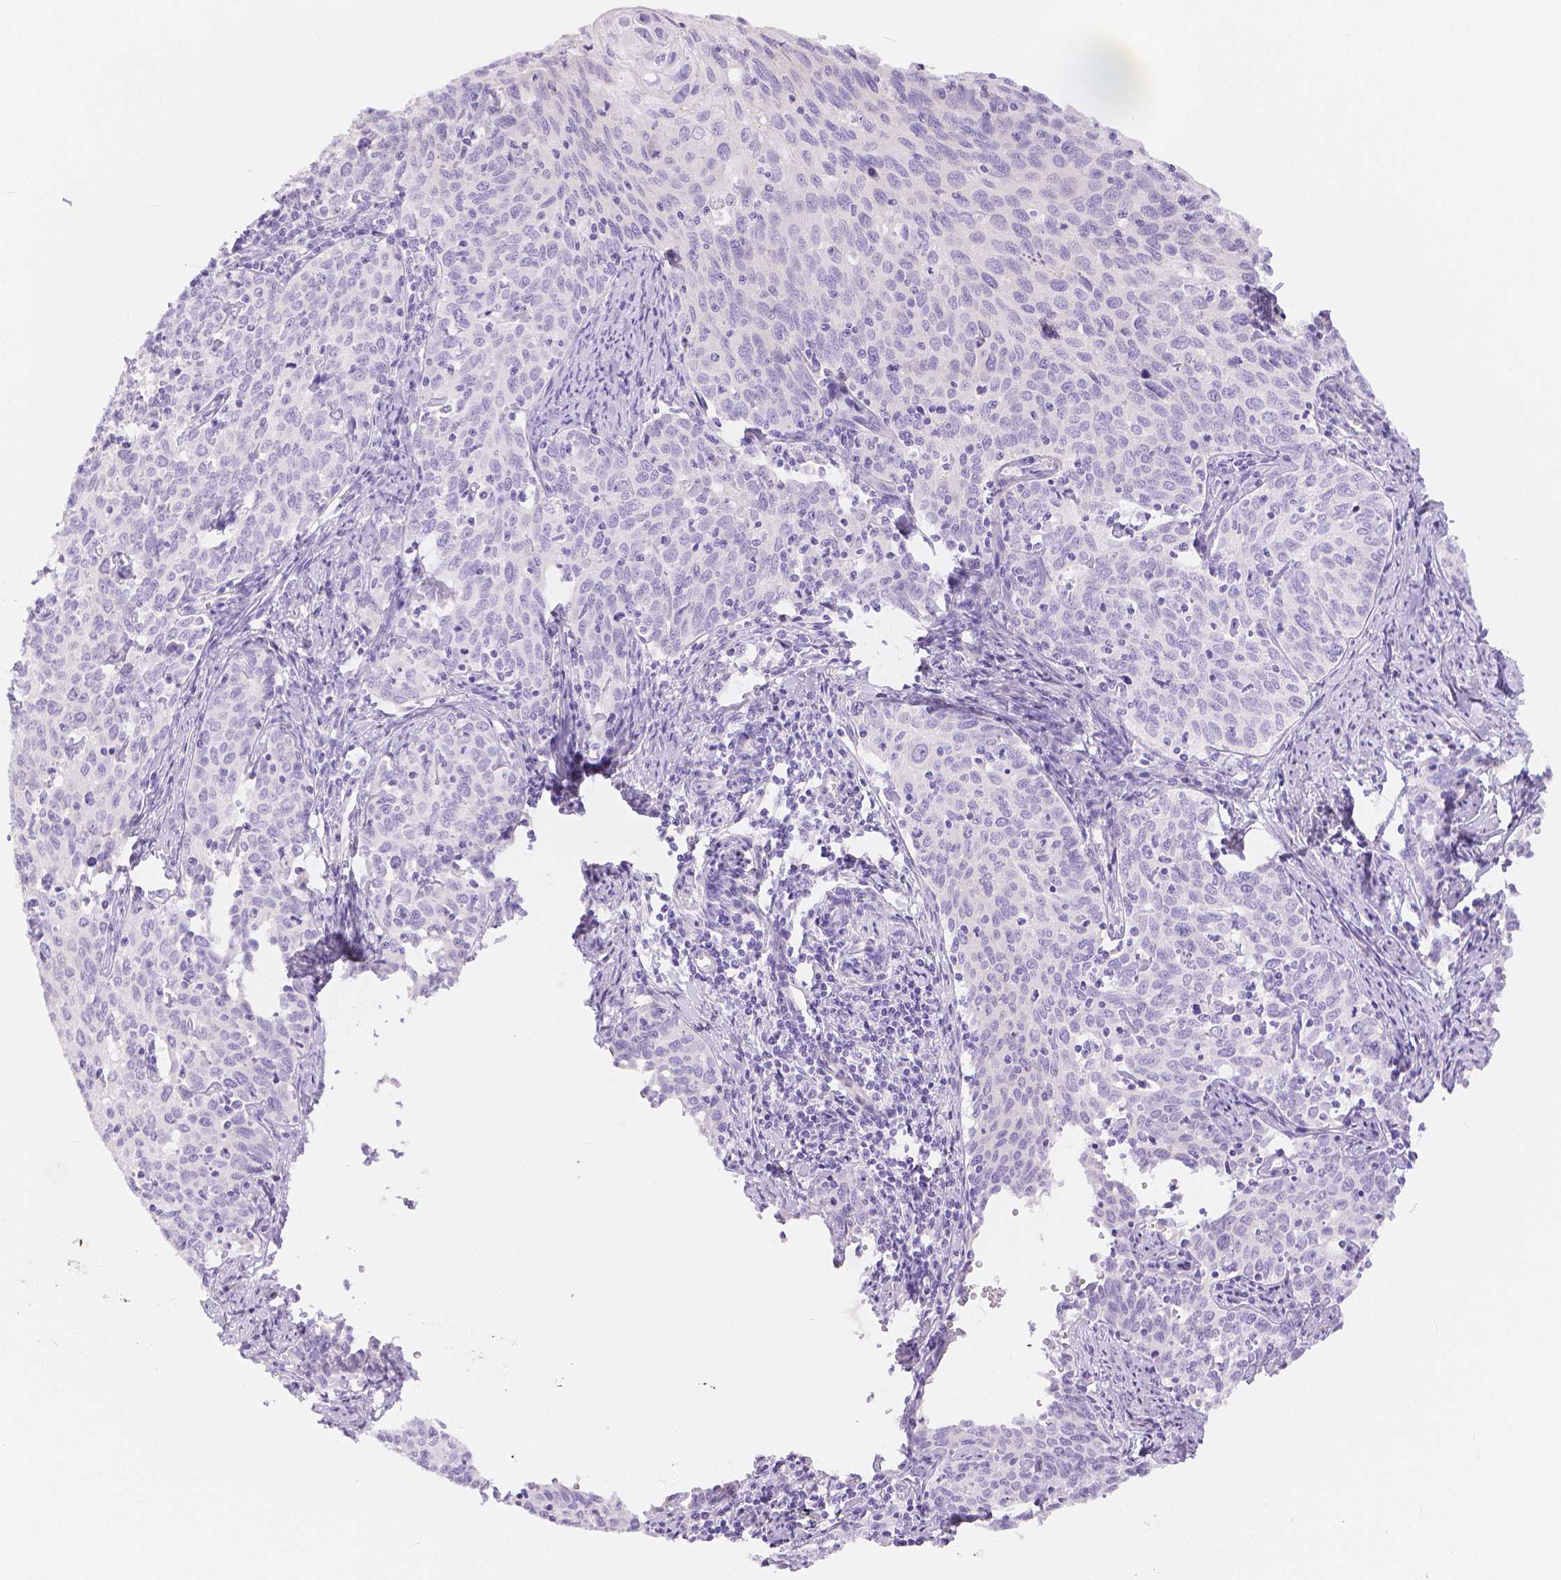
{"staining": {"intensity": "negative", "quantity": "none", "location": "none"}, "tissue": "cervical cancer", "cell_type": "Tumor cells", "image_type": "cancer", "snomed": [{"axis": "morphology", "description": "Squamous cell carcinoma, NOS"}, {"axis": "topography", "description": "Cervix"}], "caption": "IHC of cervical cancer displays no expression in tumor cells.", "gene": "SLC27A5", "patient": {"sex": "female", "age": 62}}